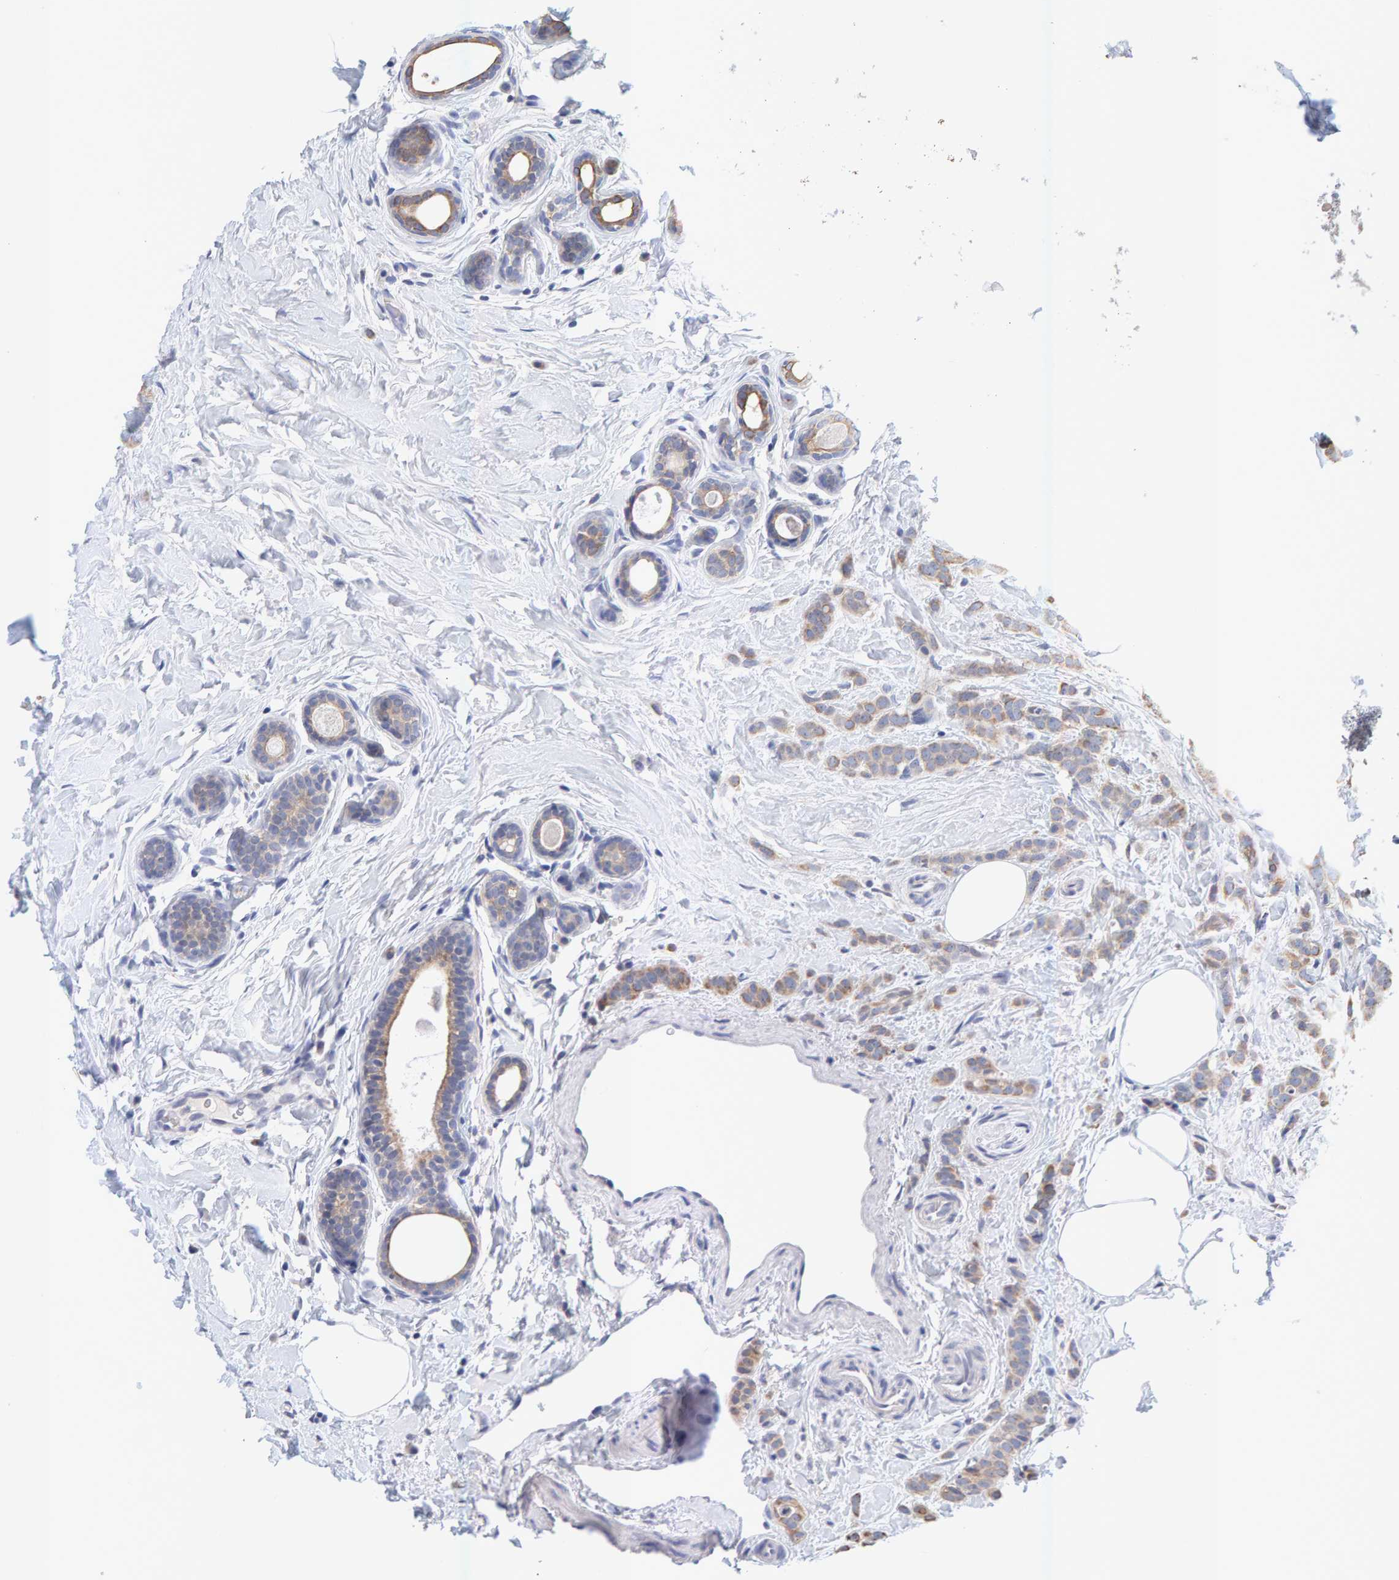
{"staining": {"intensity": "moderate", "quantity": ">75%", "location": "cytoplasmic/membranous"}, "tissue": "breast cancer", "cell_type": "Tumor cells", "image_type": "cancer", "snomed": [{"axis": "morphology", "description": "Lobular carcinoma, in situ"}, {"axis": "morphology", "description": "Lobular carcinoma"}, {"axis": "topography", "description": "Breast"}], "caption": "High-magnification brightfield microscopy of breast cancer (lobular carcinoma) stained with DAB (3,3'-diaminobenzidine) (brown) and counterstained with hematoxylin (blue). tumor cells exhibit moderate cytoplasmic/membranous positivity is present in about>75% of cells. (IHC, brightfield microscopy, high magnification).", "gene": "SGPL1", "patient": {"sex": "female", "age": 41}}